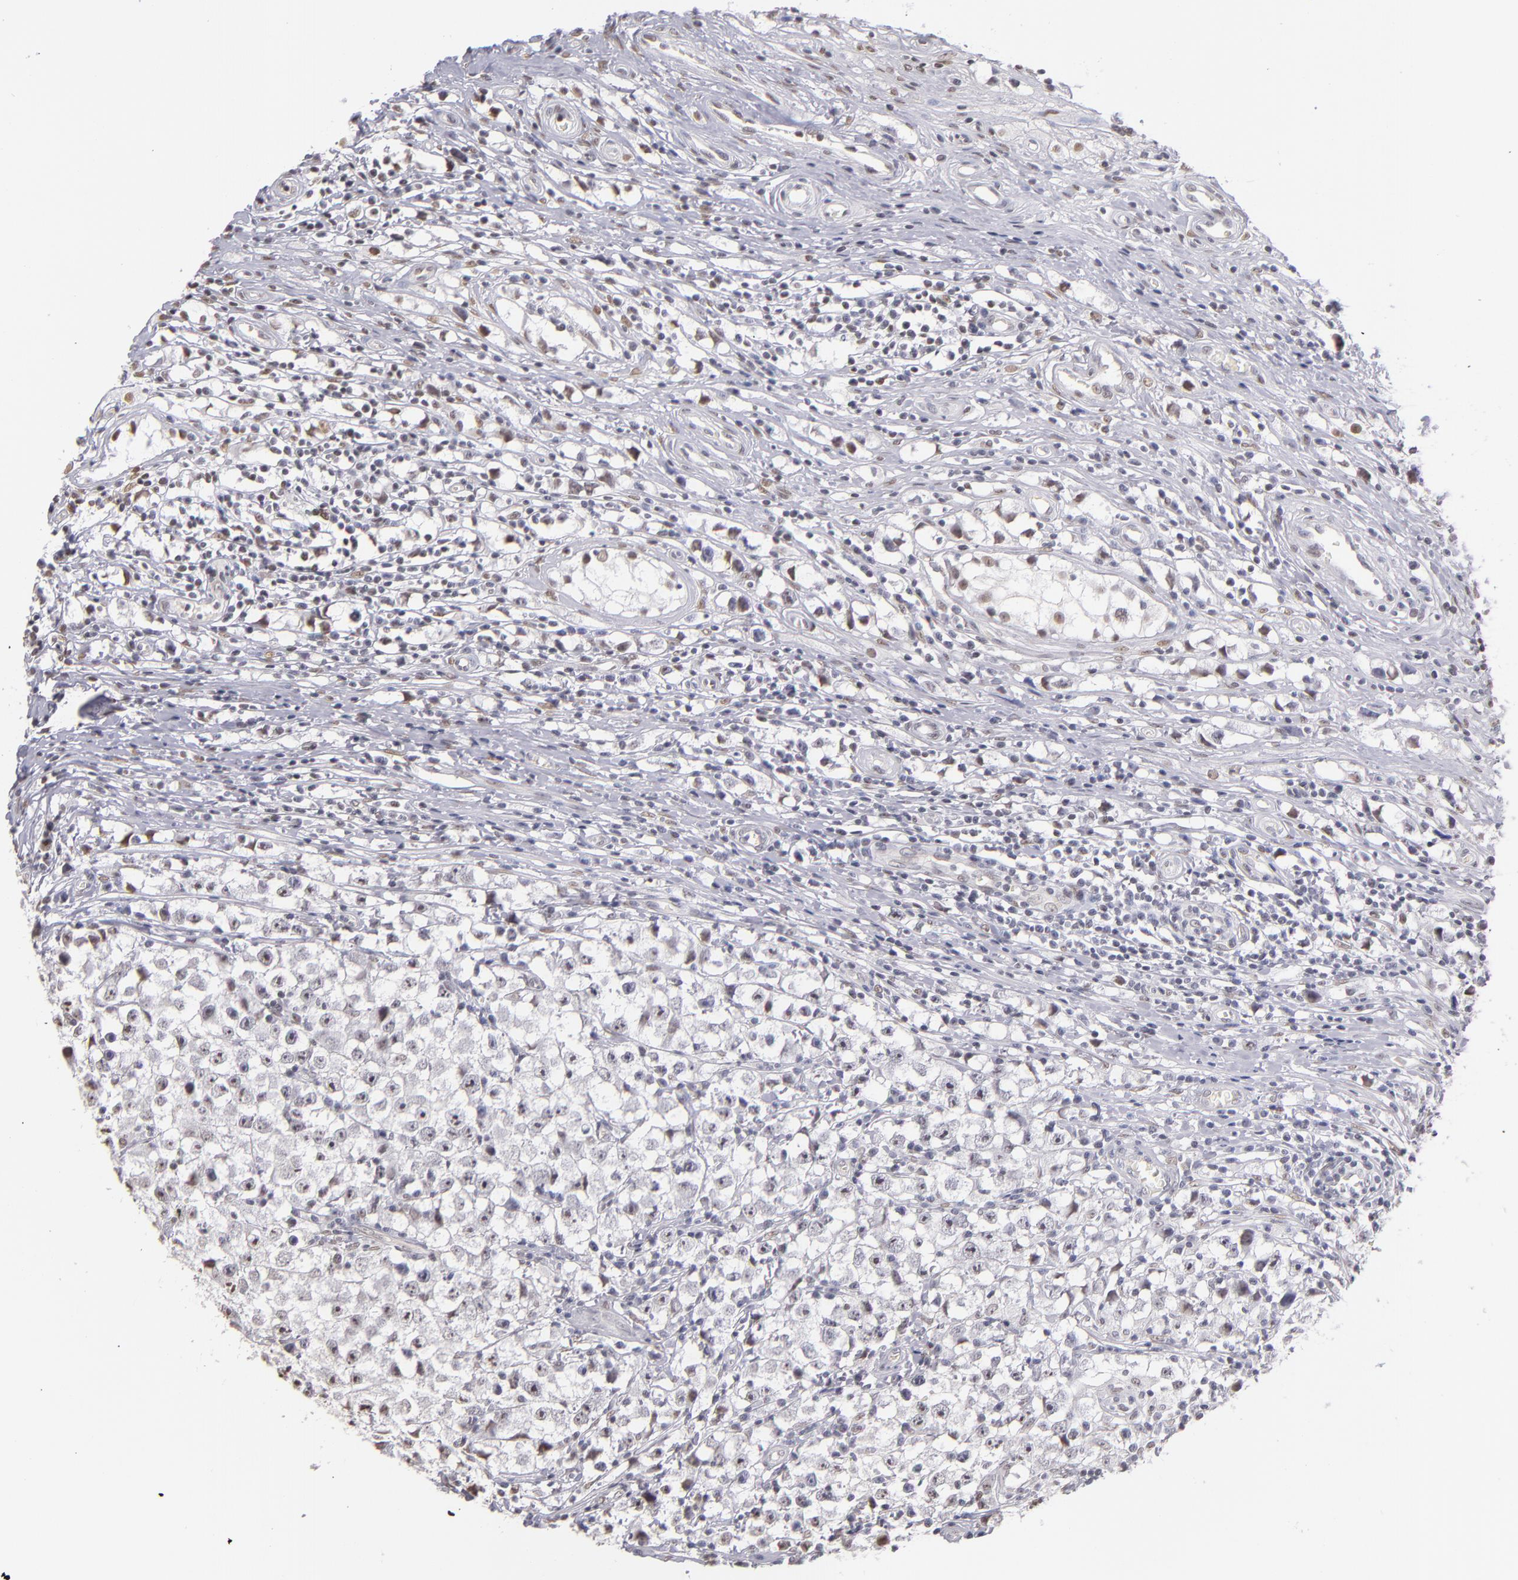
{"staining": {"intensity": "weak", "quantity": "25%-75%", "location": "nuclear"}, "tissue": "testis cancer", "cell_type": "Tumor cells", "image_type": "cancer", "snomed": [{"axis": "morphology", "description": "Seminoma, NOS"}, {"axis": "topography", "description": "Testis"}], "caption": "The photomicrograph shows staining of testis cancer (seminoma), revealing weak nuclear protein positivity (brown color) within tumor cells.", "gene": "NCOR2", "patient": {"sex": "male", "age": 35}}